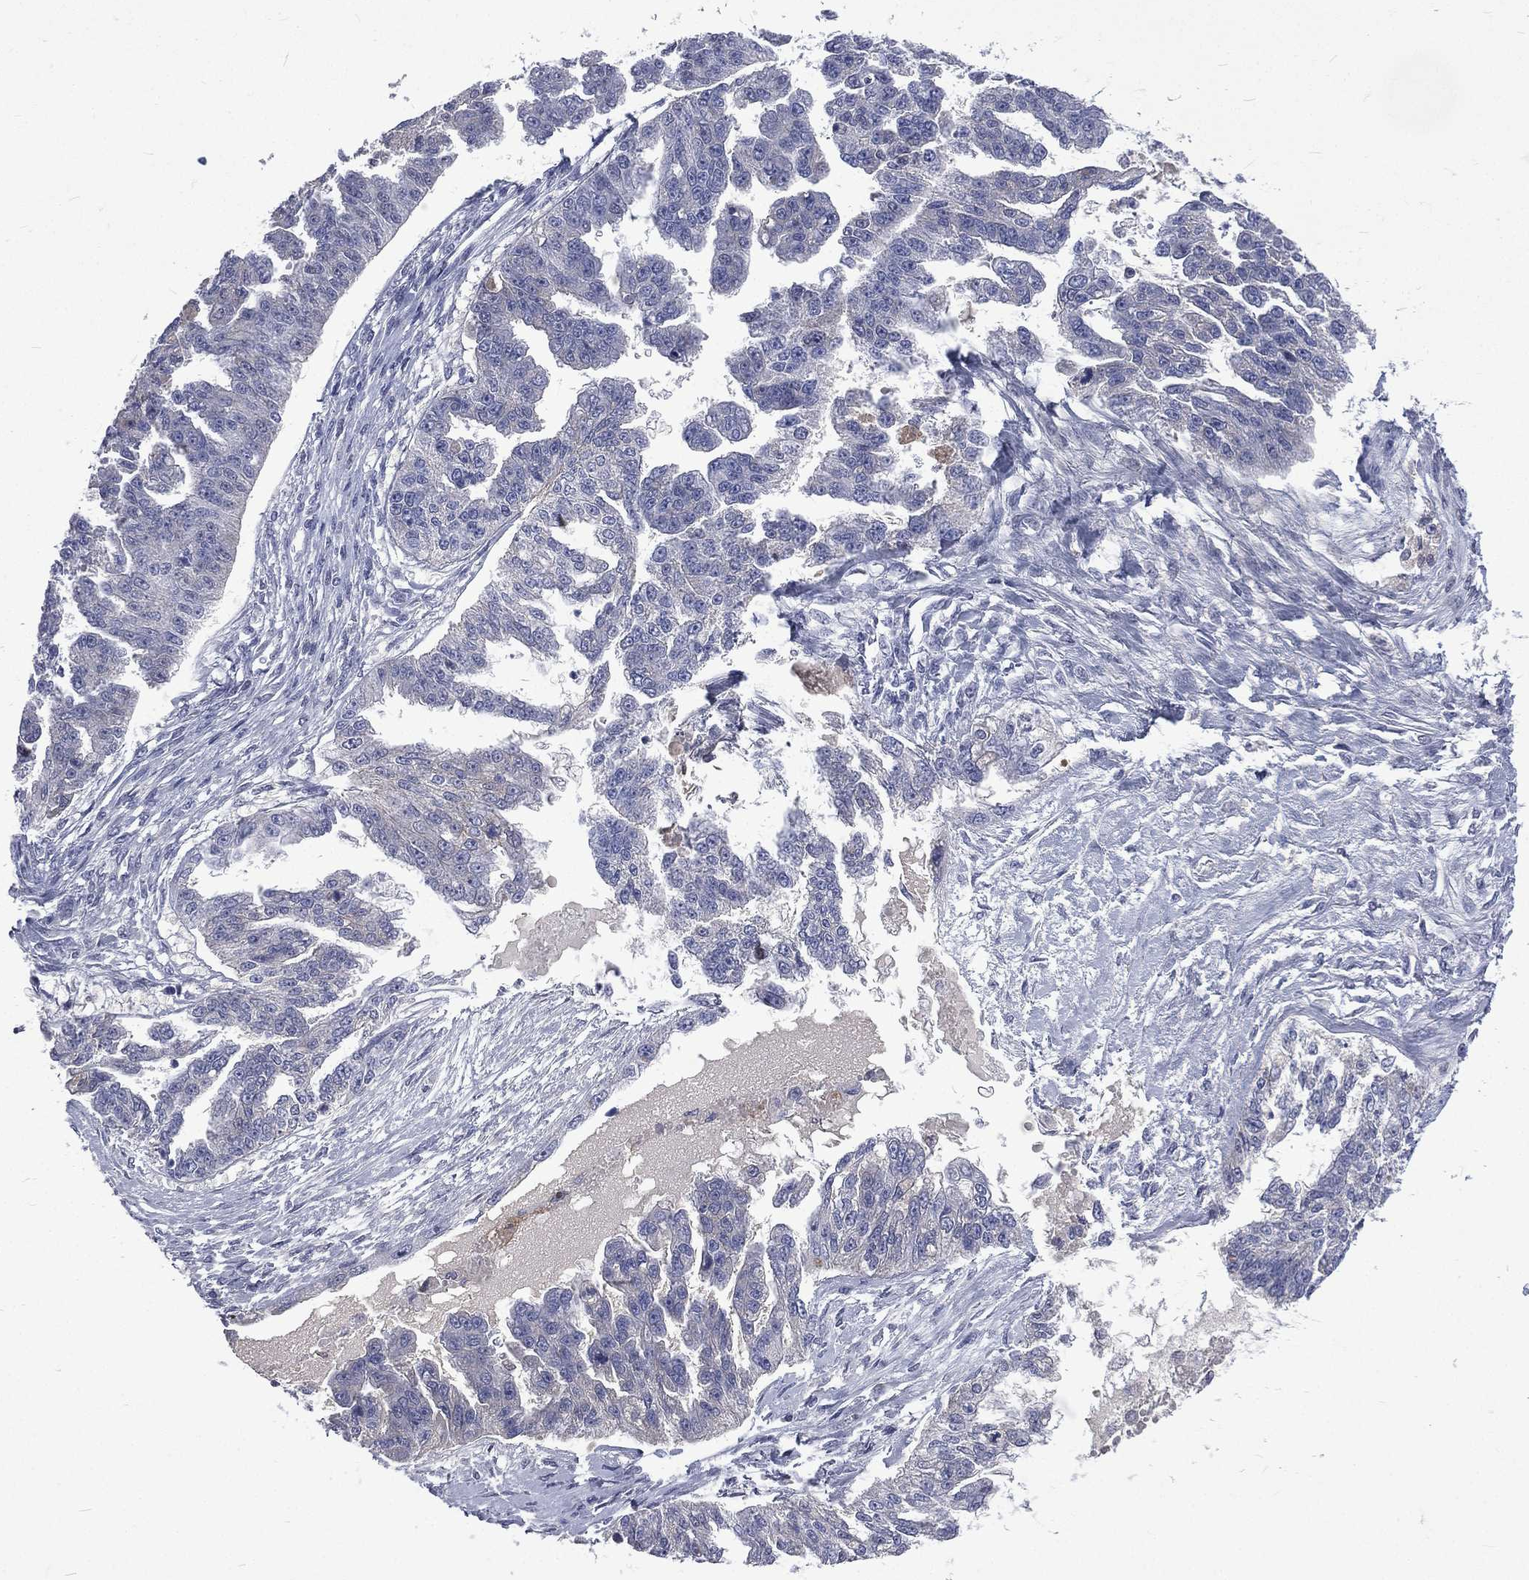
{"staining": {"intensity": "negative", "quantity": "none", "location": "none"}, "tissue": "ovarian cancer", "cell_type": "Tumor cells", "image_type": "cancer", "snomed": [{"axis": "morphology", "description": "Cystadenocarcinoma, serous, NOS"}, {"axis": "topography", "description": "Ovary"}], "caption": "Immunohistochemical staining of ovarian serous cystadenocarcinoma shows no significant expression in tumor cells.", "gene": "CA12", "patient": {"sex": "female", "age": 58}}